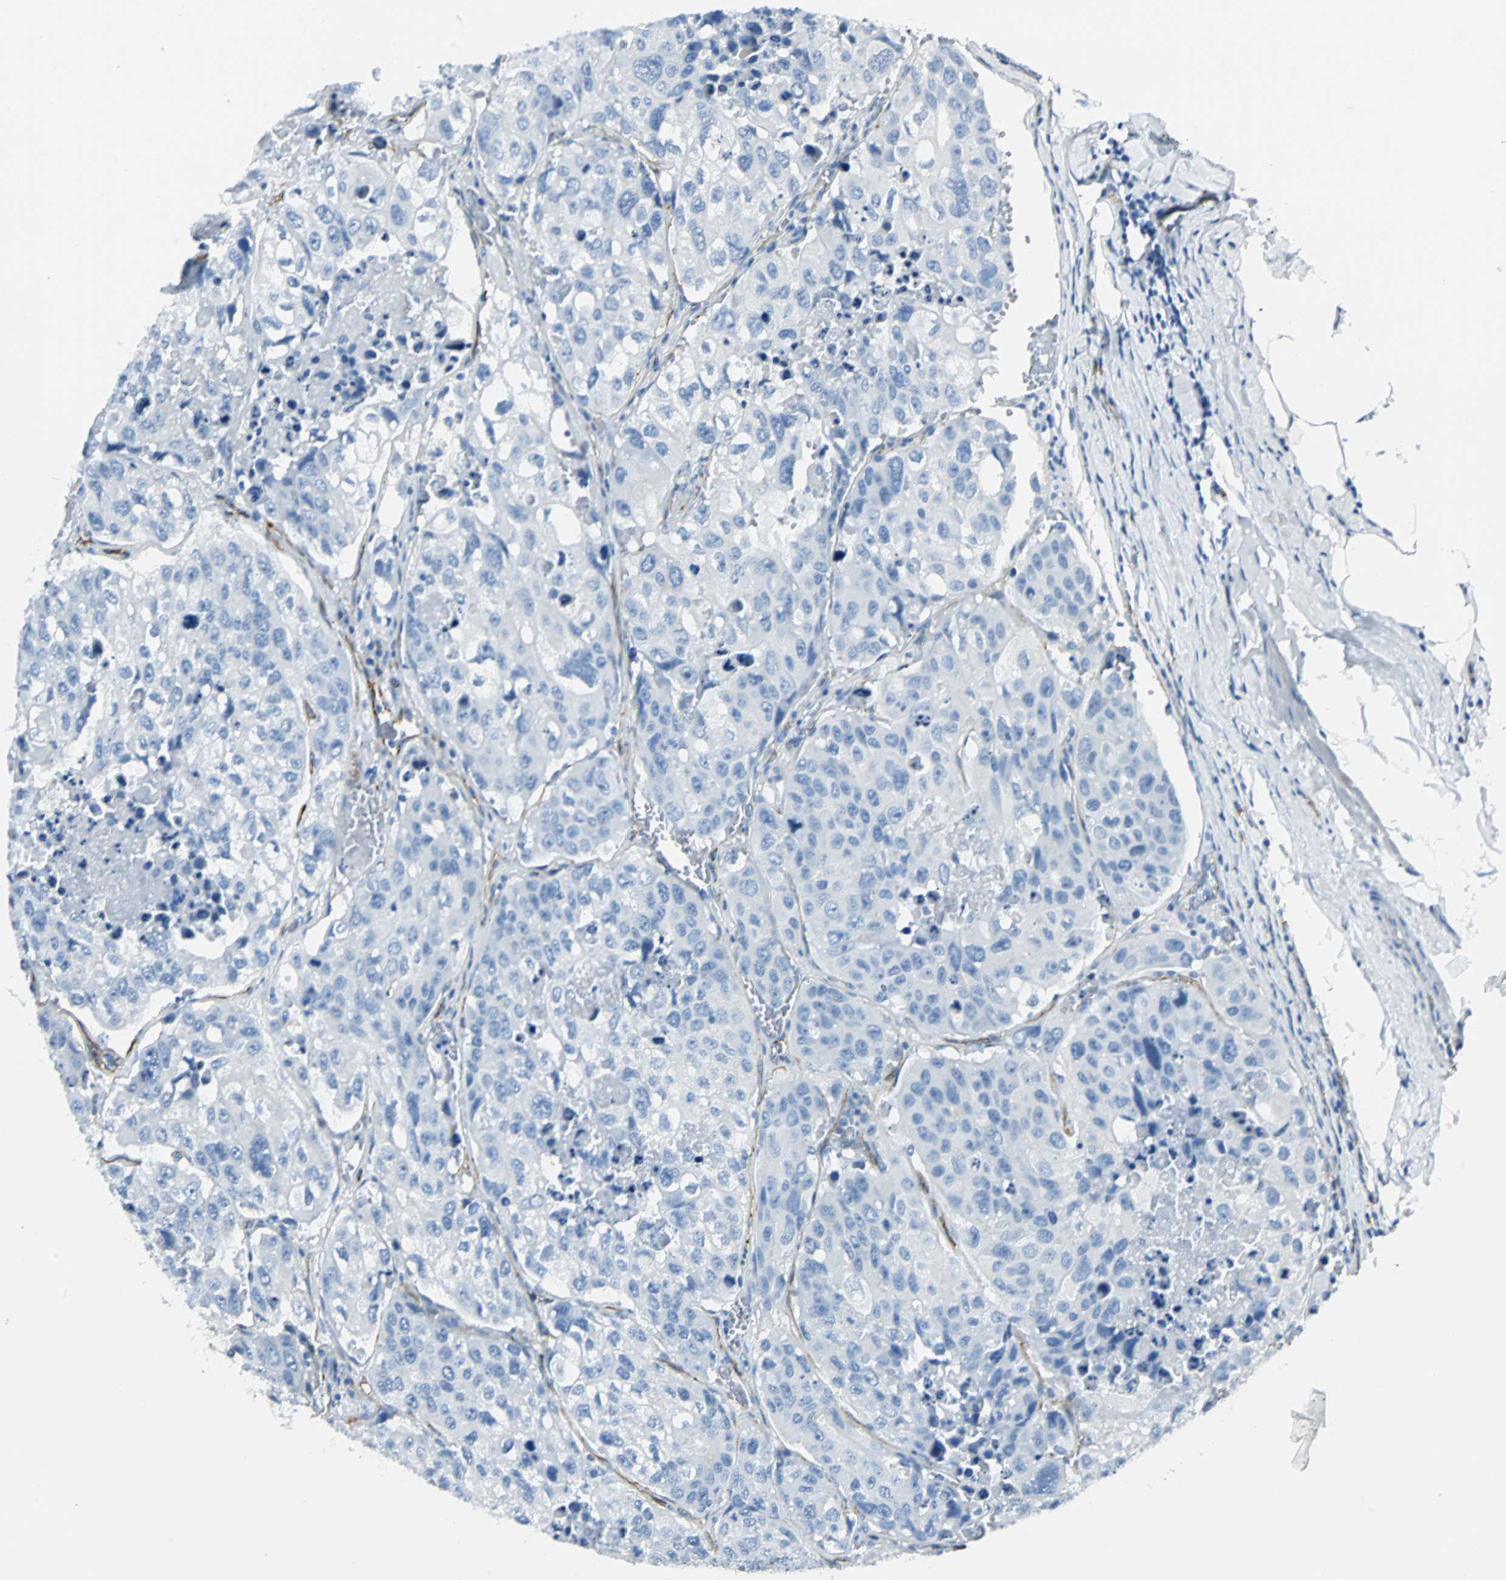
{"staining": {"intensity": "negative", "quantity": "none", "location": "none"}, "tissue": "urothelial cancer", "cell_type": "Tumor cells", "image_type": "cancer", "snomed": [{"axis": "morphology", "description": "Urothelial carcinoma, High grade"}, {"axis": "topography", "description": "Lymph node"}, {"axis": "topography", "description": "Urinary bladder"}], "caption": "Immunohistochemistry photomicrograph of human urothelial cancer stained for a protein (brown), which demonstrates no expression in tumor cells.", "gene": "VPS9D1", "patient": {"sex": "male", "age": 51}}